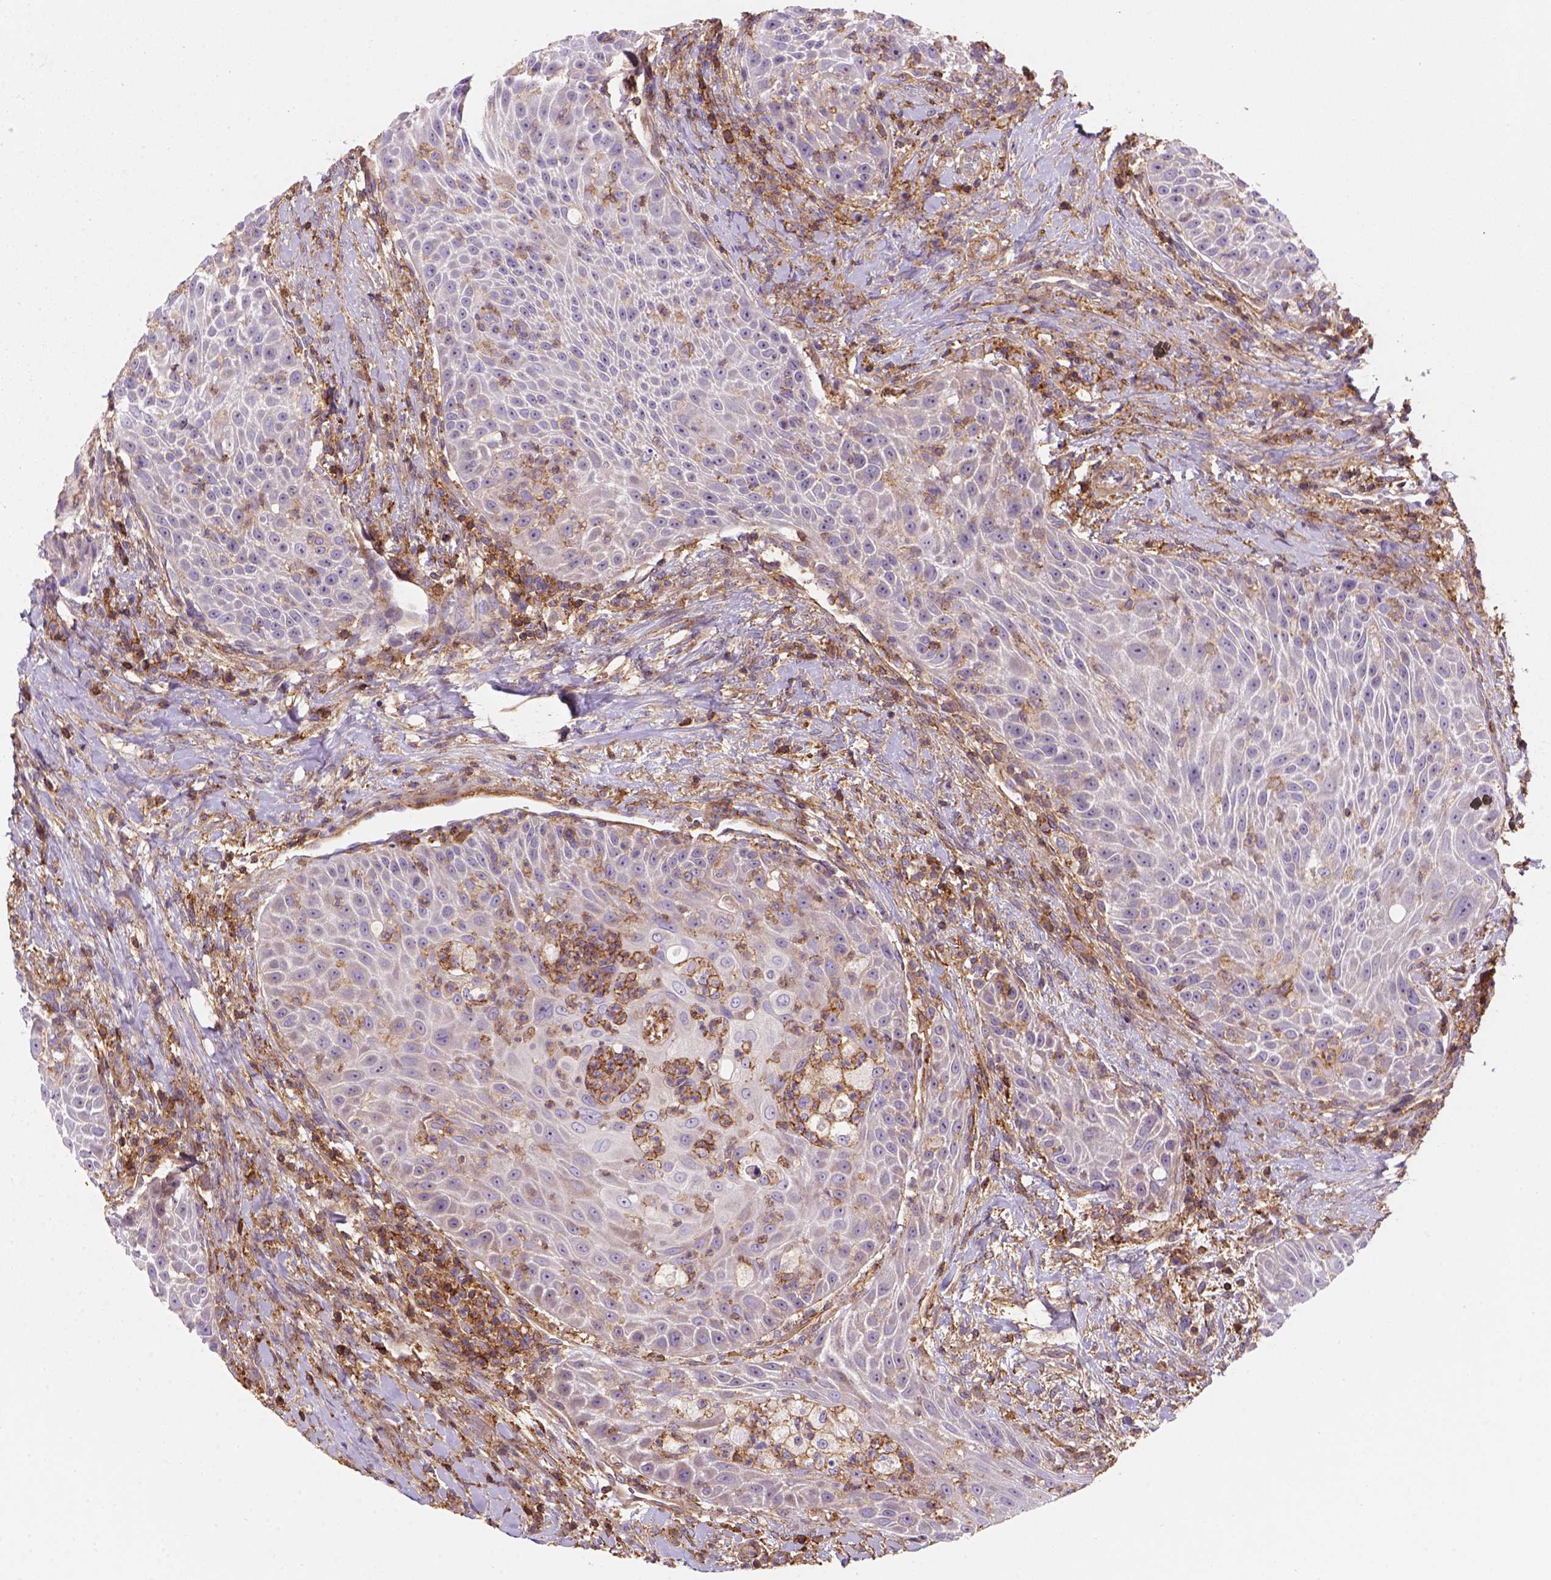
{"staining": {"intensity": "negative", "quantity": "none", "location": "none"}, "tissue": "head and neck cancer", "cell_type": "Tumor cells", "image_type": "cancer", "snomed": [{"axis": "morphology", "description": "Squamous cell carcinoma, NOS"}, {"axis": "topography", "description": "Head-Neck"}], "caption": "Head and neck cancer (squamous cell carcinoma) stained for a protein using immunohistochemistry (IHC) displays no expression tumor cells.", "gene": "GPRC5D", "patient": {"sex": "male", "age": 69}}